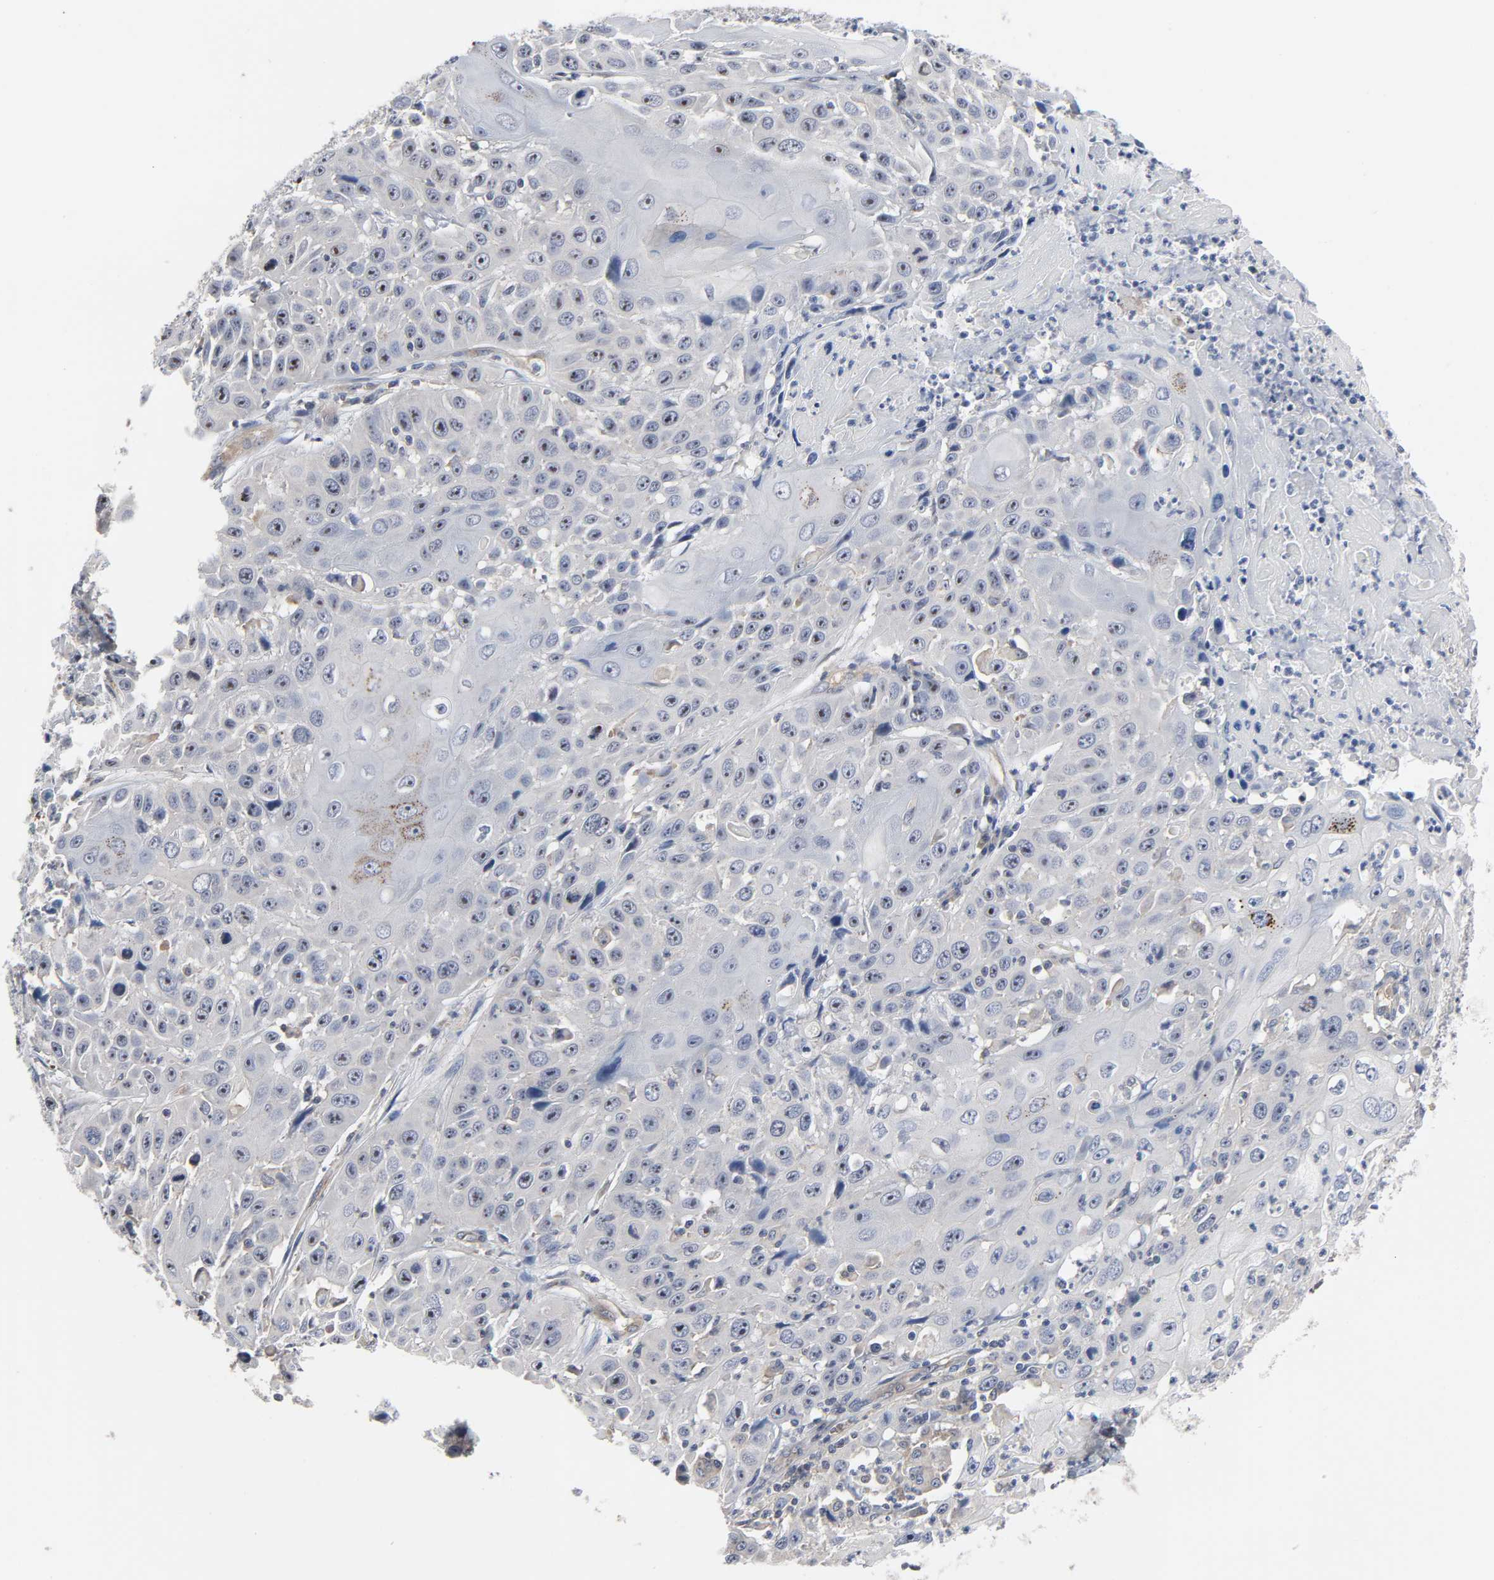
{"staining": {"intensity": "weak", "quantity": "<25%", "location": "cytoplasmic/membranous,nuclear"}, "tissue": "cervical cancer", "cell_type": "Tumor cells", "image_type": "cancer", "snomed": [{"axis": "morphology", "description": "Squamous cell carcinoma, NOS"}, {"axis": "topography", "description": "Cervix"}], "caption": "This is an IHC photomicrograph of human cervical squamous cell carcinoma. There is no staining in tumor cells.", "gene": "DDX10", "patient": {"sex": "female", "age": 39}}